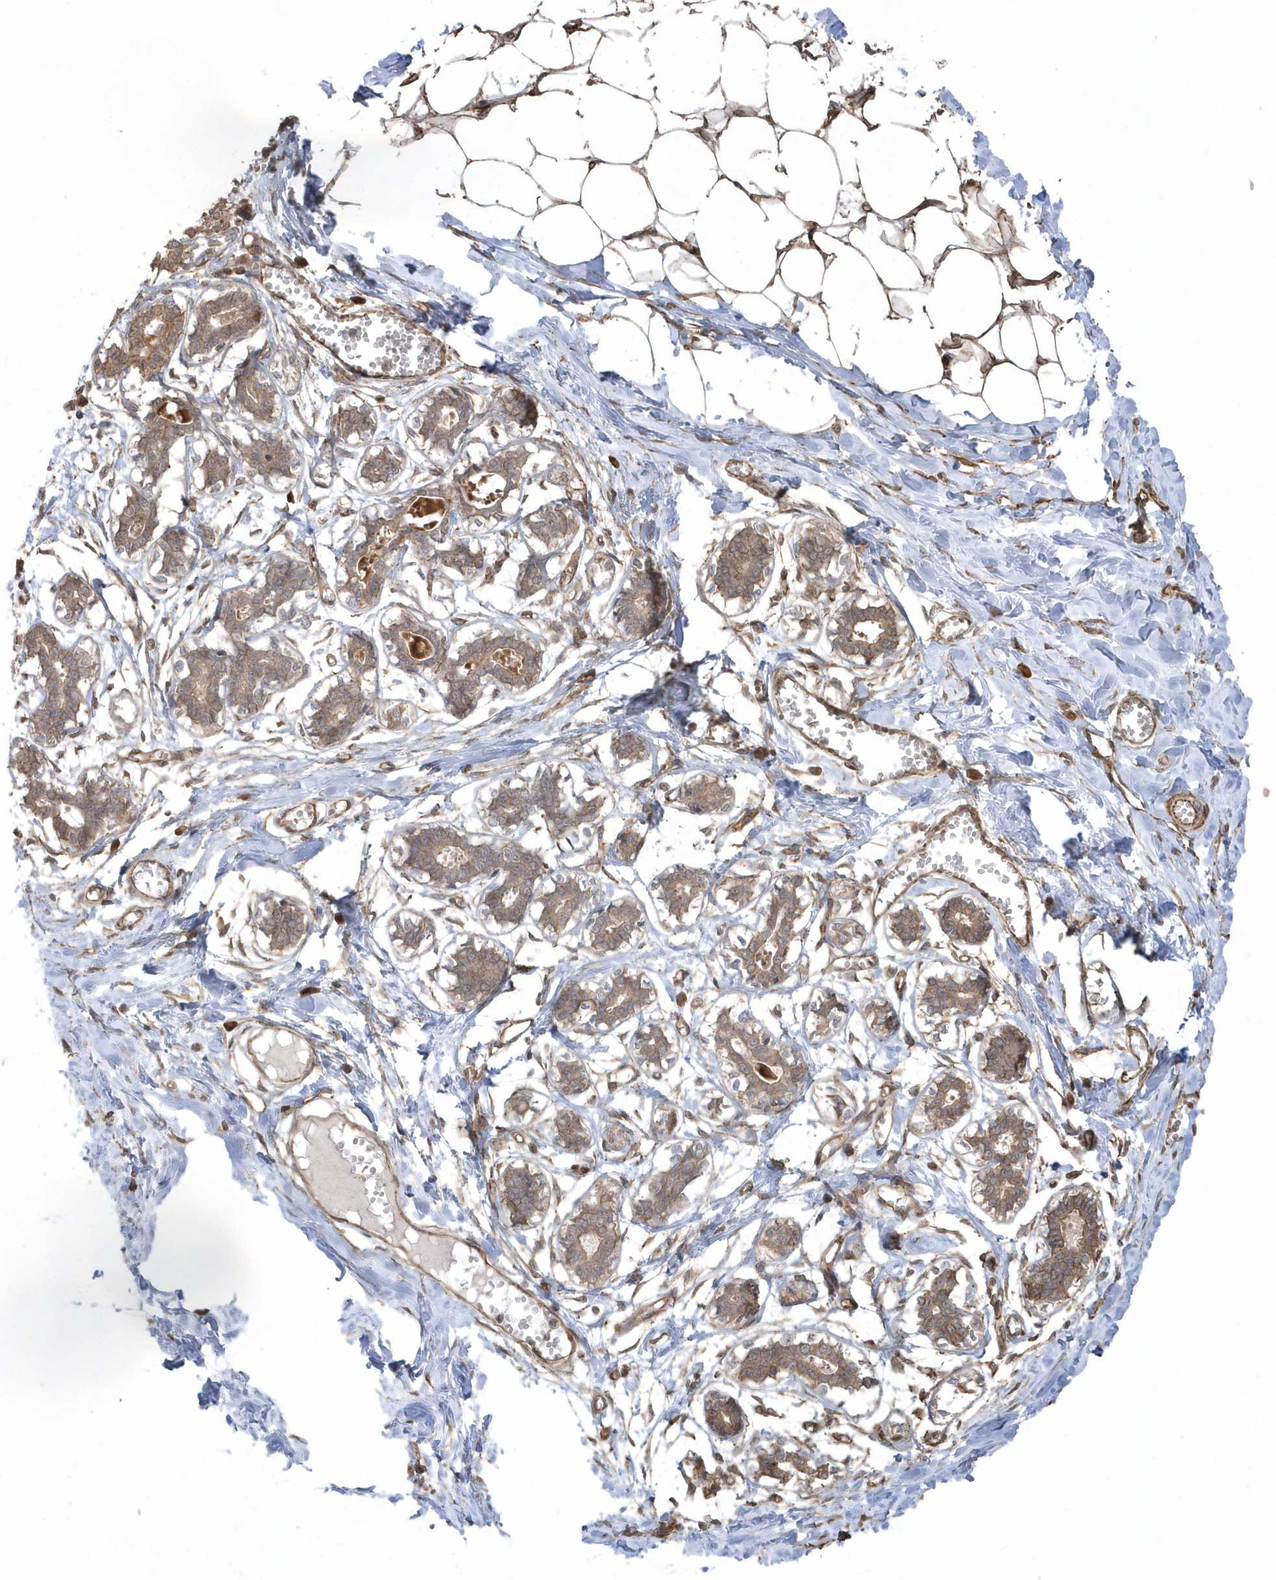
{"staining": {"intensity": "moderate", "quantity": ">75%", "location": "cytoplasmic/membranous"}, "tissue": "breast", "cell_type": "Adipocytes", "image_type": "normal", "snomed": [{"axis": "morphology", "description": "Normal tissue, NOS"}, {"axis": "topography", "description": "Breast"}], "caption": "A medium amount of moderate cytoplasmic/membranous positivity is seen in approximately >75% of adipocytes in benign breast. (DAB (3,3'-diaminobenzidine) IHC with brightfield microscopy, high magnification).", "gene": "HERPUD1", "patient": {"sex": "female", "age": 27}}